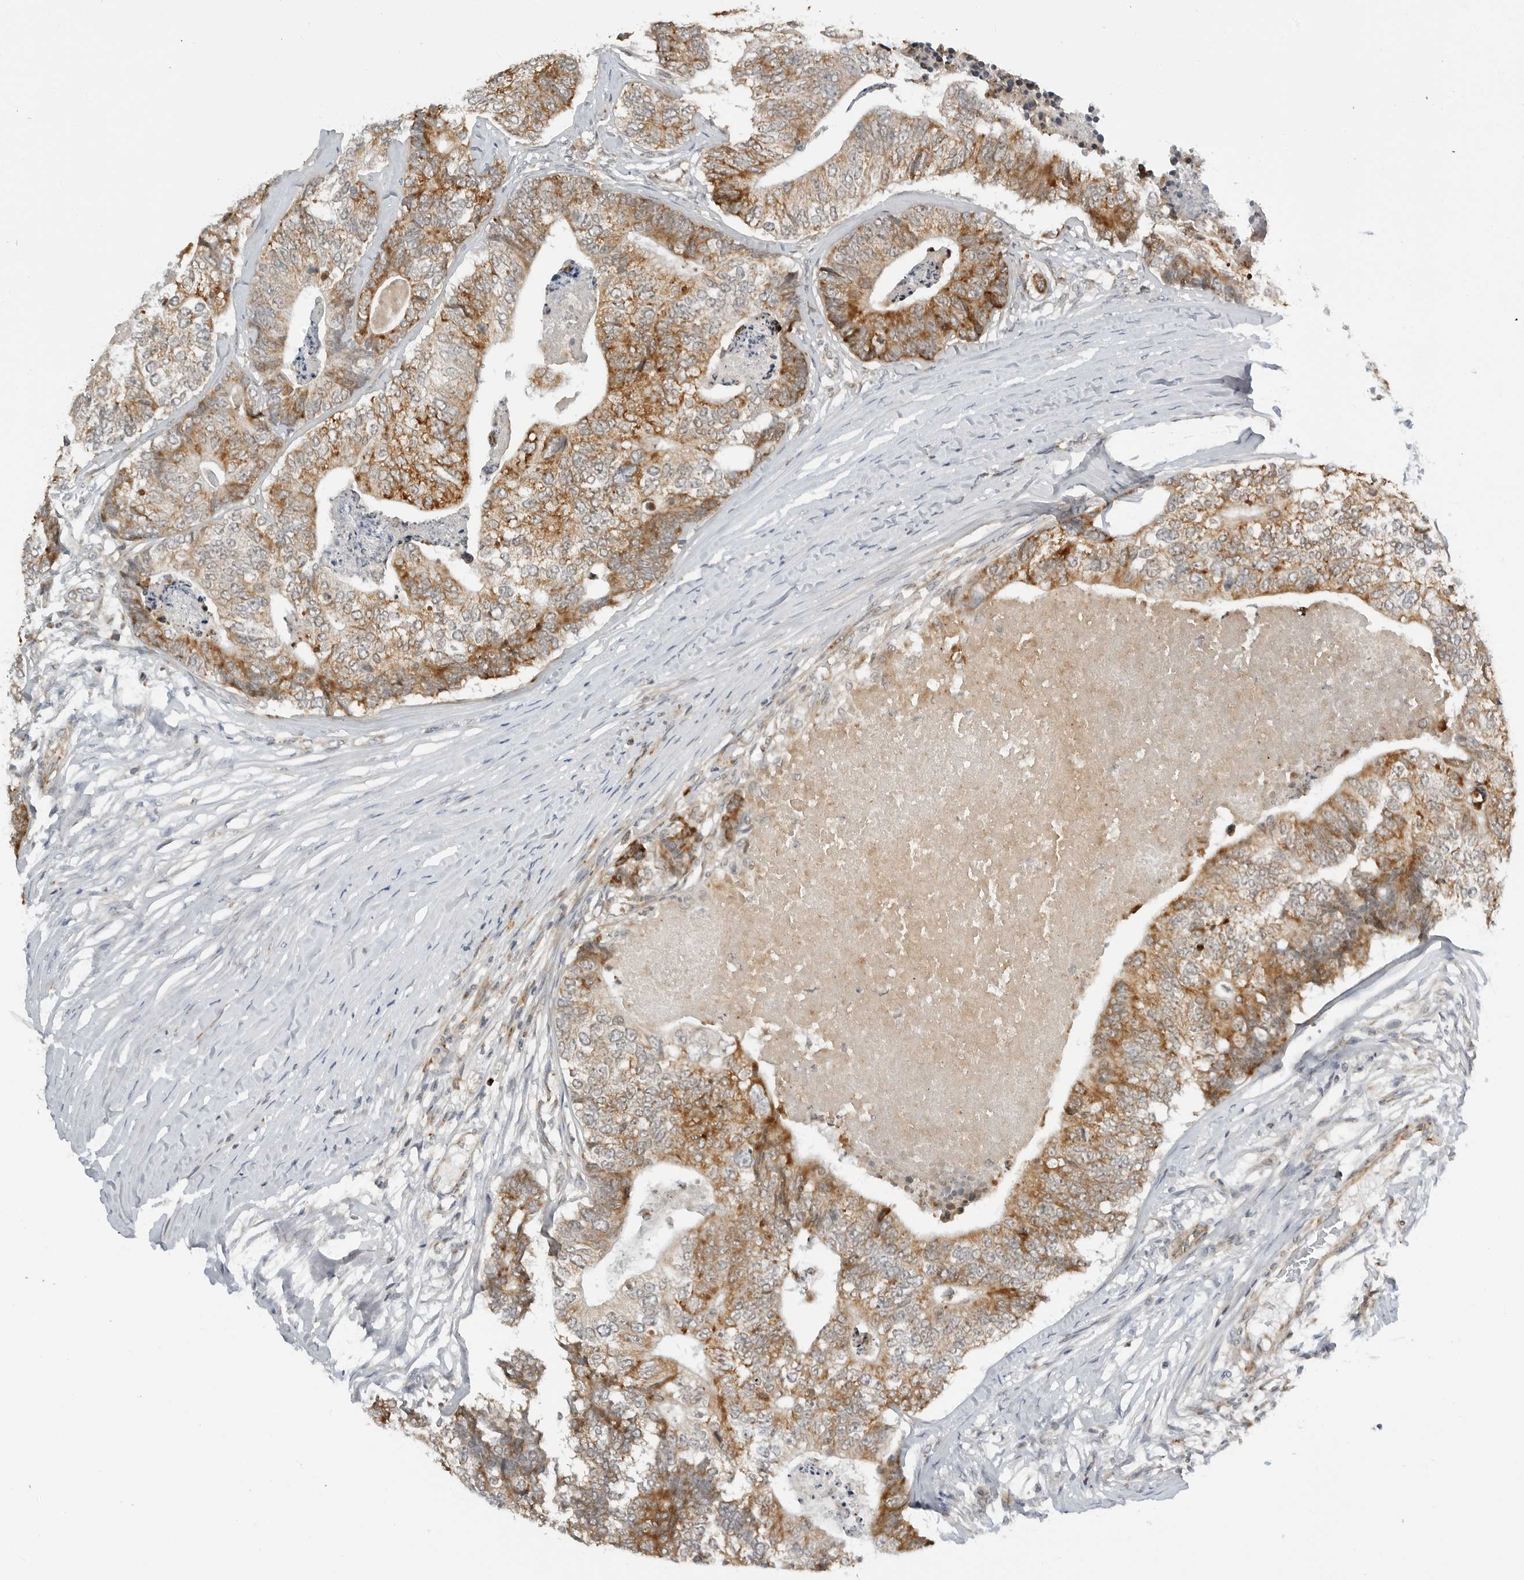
{"staining": {"intensity": "moderate", "quantity": ">75%", "location": "cytoplasmic/membranous"}, "tissue": "colorectal cancer", "cell_type": "Tumor cells", "image_type": "cancer", "snomed": [{"axis": "morphology", "description": "Adenocarcinoma, NOS"}, {"axis": "topography", "description": "Colon"}], "caption": "Moderate cytoplasmic/membranous expression for a protein is seen in approximately >75% of tumor cells of adenocarcinoma (colorectal) using IHC.", "gene": "PEX2", "patient": {"sex": "female", "age": 67}}